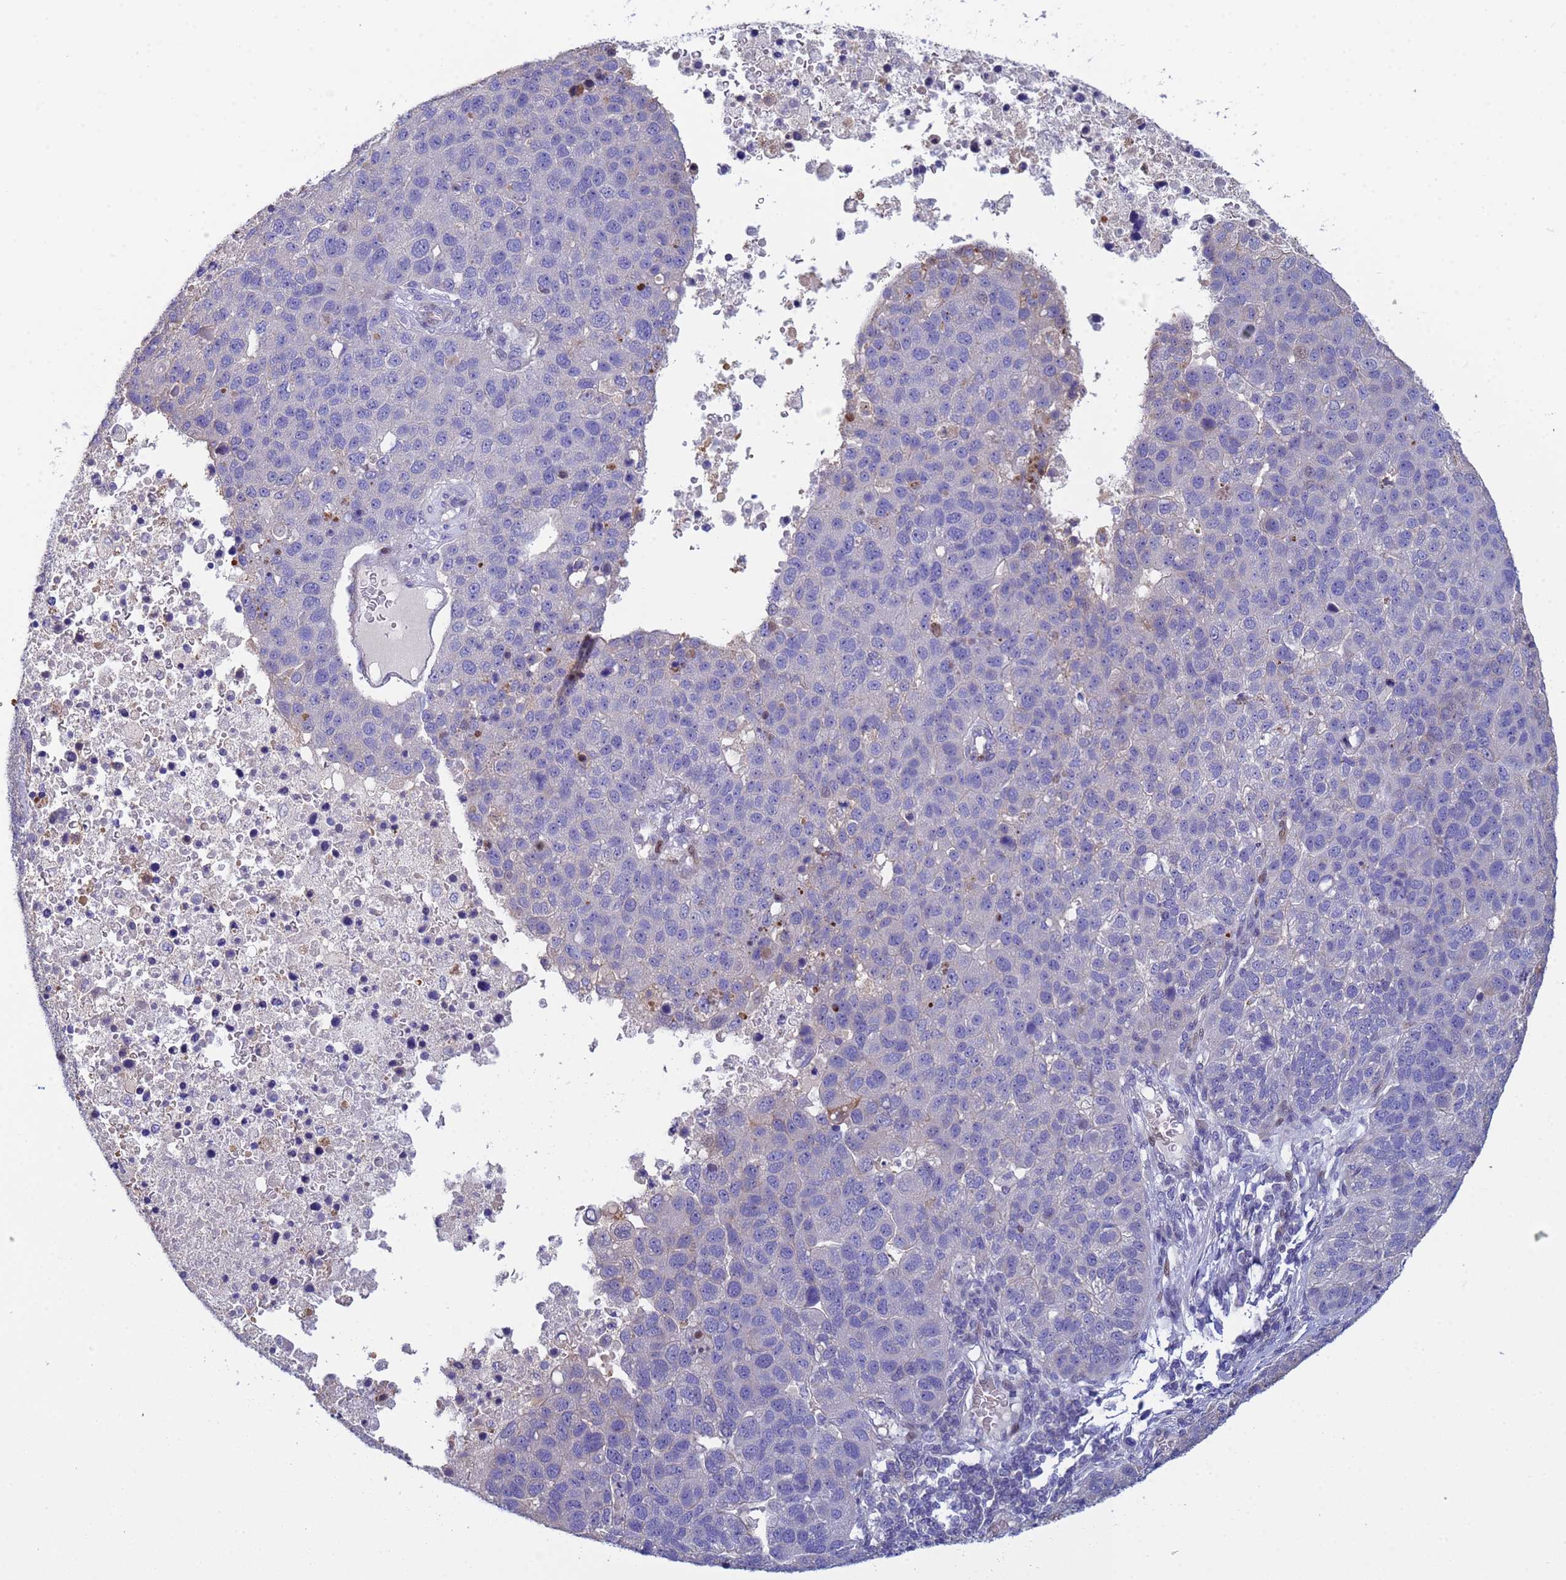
{"staining": {"intensity": "negative", "quantity": "none", "location": "none"}, "tissue": "pancreatic cancer", "cell_type": "Tumor cells", "image_type": "cancer", "snomed": [{"axis": "morphology", "description": "Adenocarcinoma, NOS"}, {"axis": "topography", "description": "Pancreas"}], "caption": "The micrograph demonstrates no staining of tumor cells in pancreatic cancer.", "gene": "PPP6R1", "patient": {"sex": "female", "age": 61}}